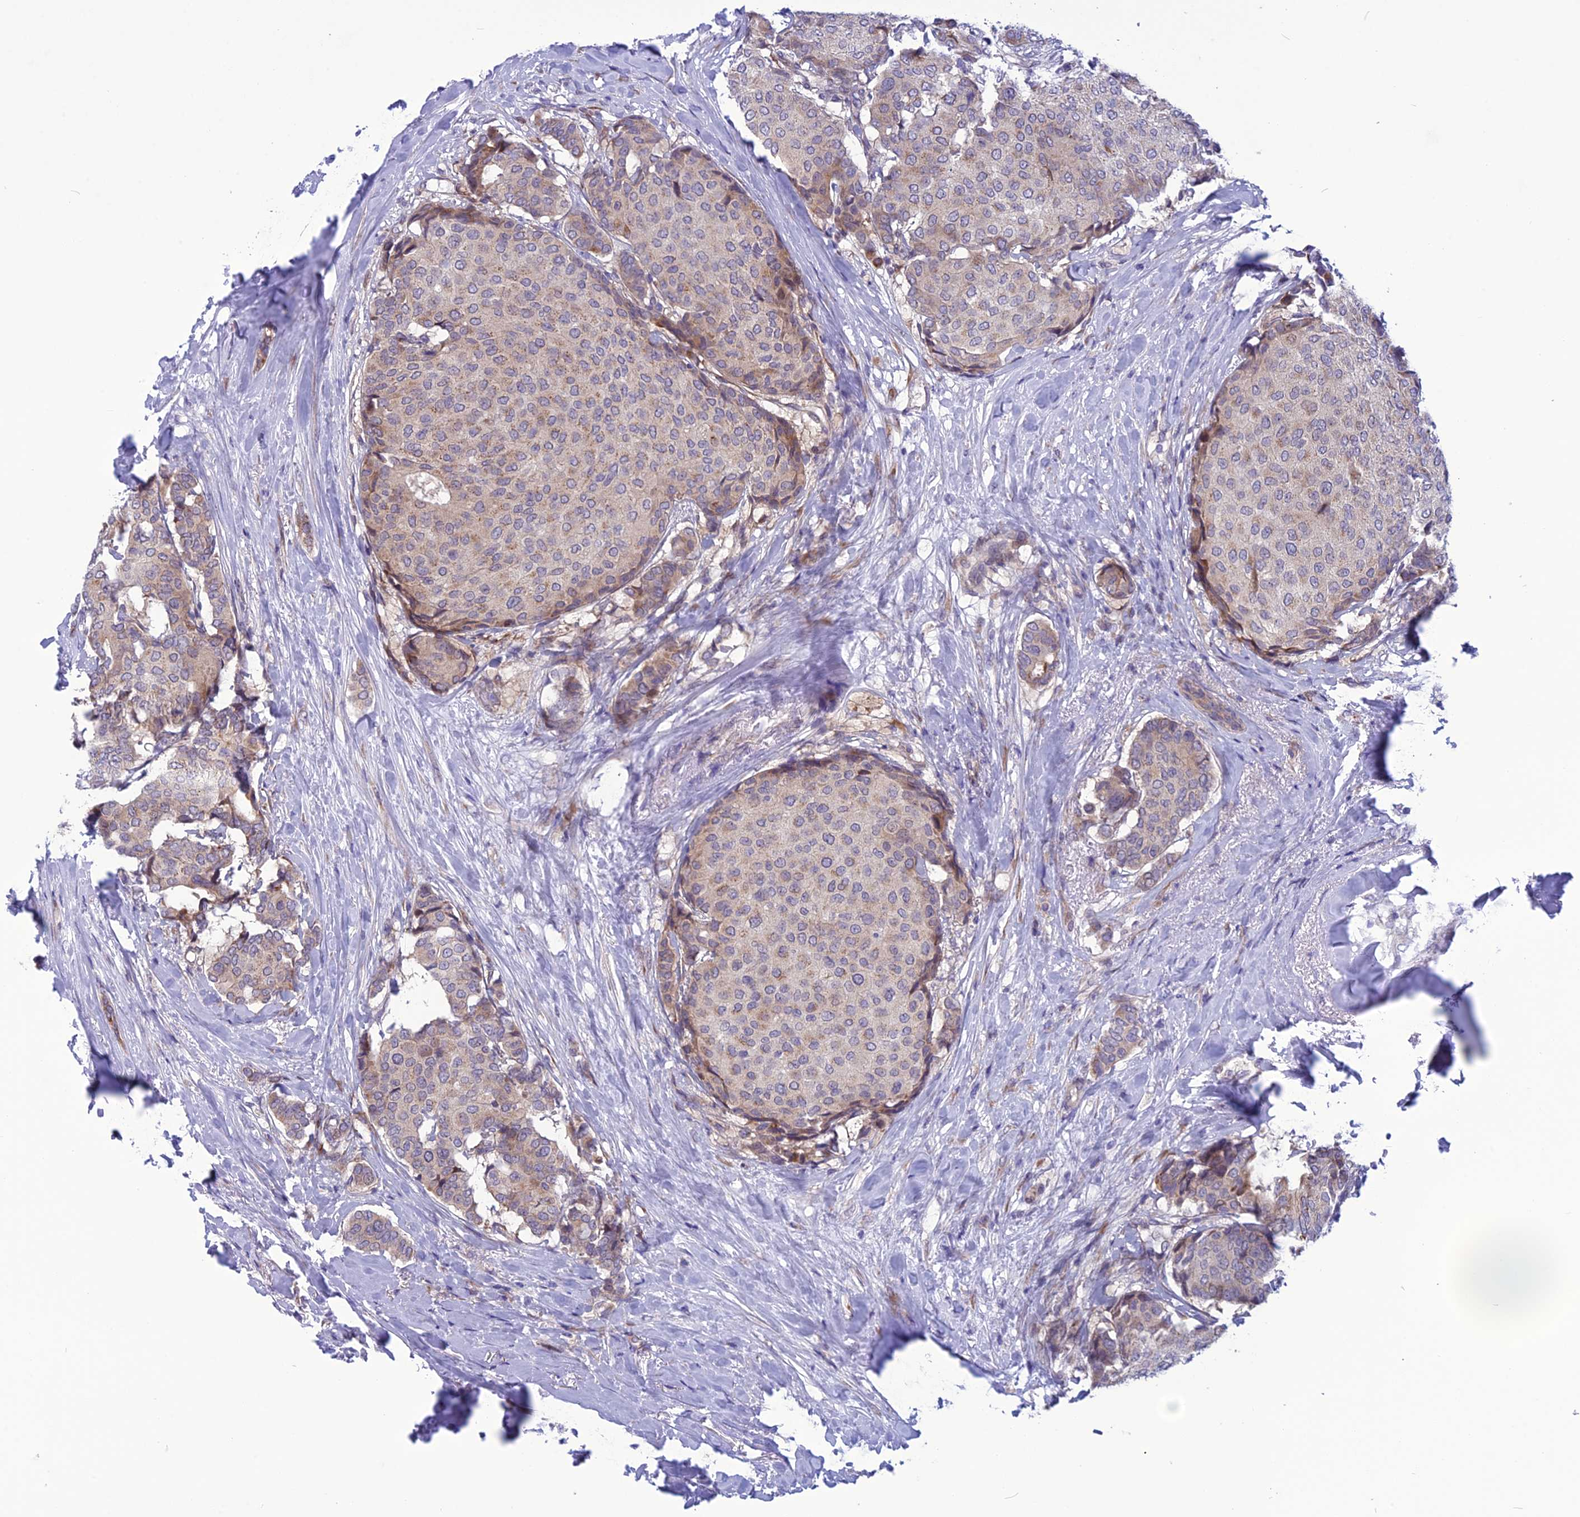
{"staining": {"intensity": "moderate", "quantity": "<25%", "location": "cytoplasmic/membranous"}, "tissue": "breast cancer", "cell_type": "Tumor cells", "image_type": "cancer", "snomed": [{"axis": "morphology", "description": "Duct carcinoma"}, {"axis": "topography", "description": "Breast"}], "caption": "Breast cancer (infiltrating ductal carcinoma) stained with immunohistochemistry demonstrates moderate cytoplasmic/membranous positivity in approximately <25% of tumor cells.", "gene": "PSMF1", "patient": {"sex": "female", "age": 75}}